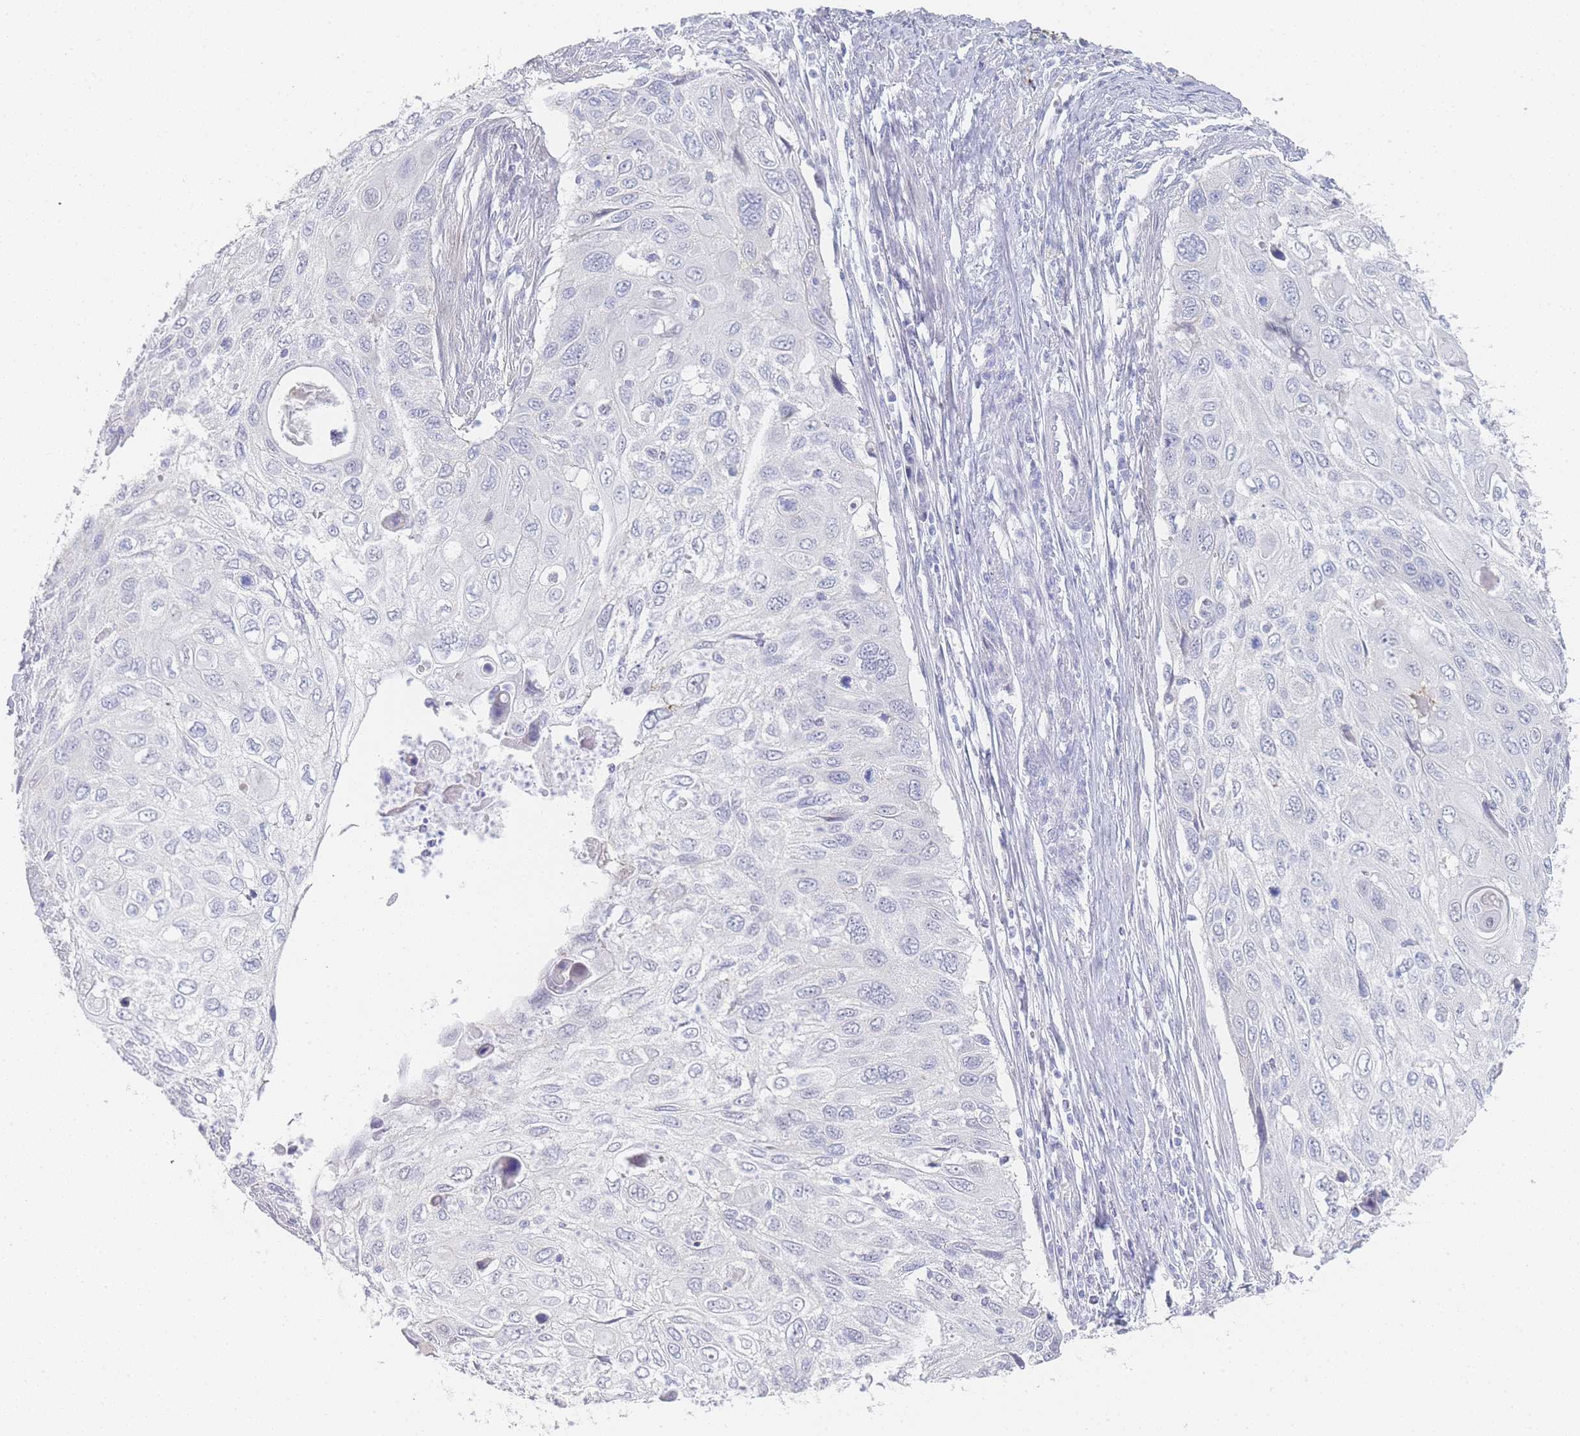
{"staining": {"intensity": "negative", "quantity": "none", "location": "none"}, "tissue": "cervical cancer", "cell_type": "Tumor cells", "image_type": "cancer", "snomed": [{"axis": "morphology", "description": "Squamous cell carcinoma, NOS"}, {"axis": "topography", "description": "Cervix"}], "caption": "Immunohistochemistry (IHC) image of neoplastic tissue: human cervical cancer (squamous cell carcinoma) stained with DAB (3,3'-diaminobenzidine) shows no significant protein staining in tumor cells.", "gene": "IMPG1", "patient": {"sex": "female", "age": 70}}